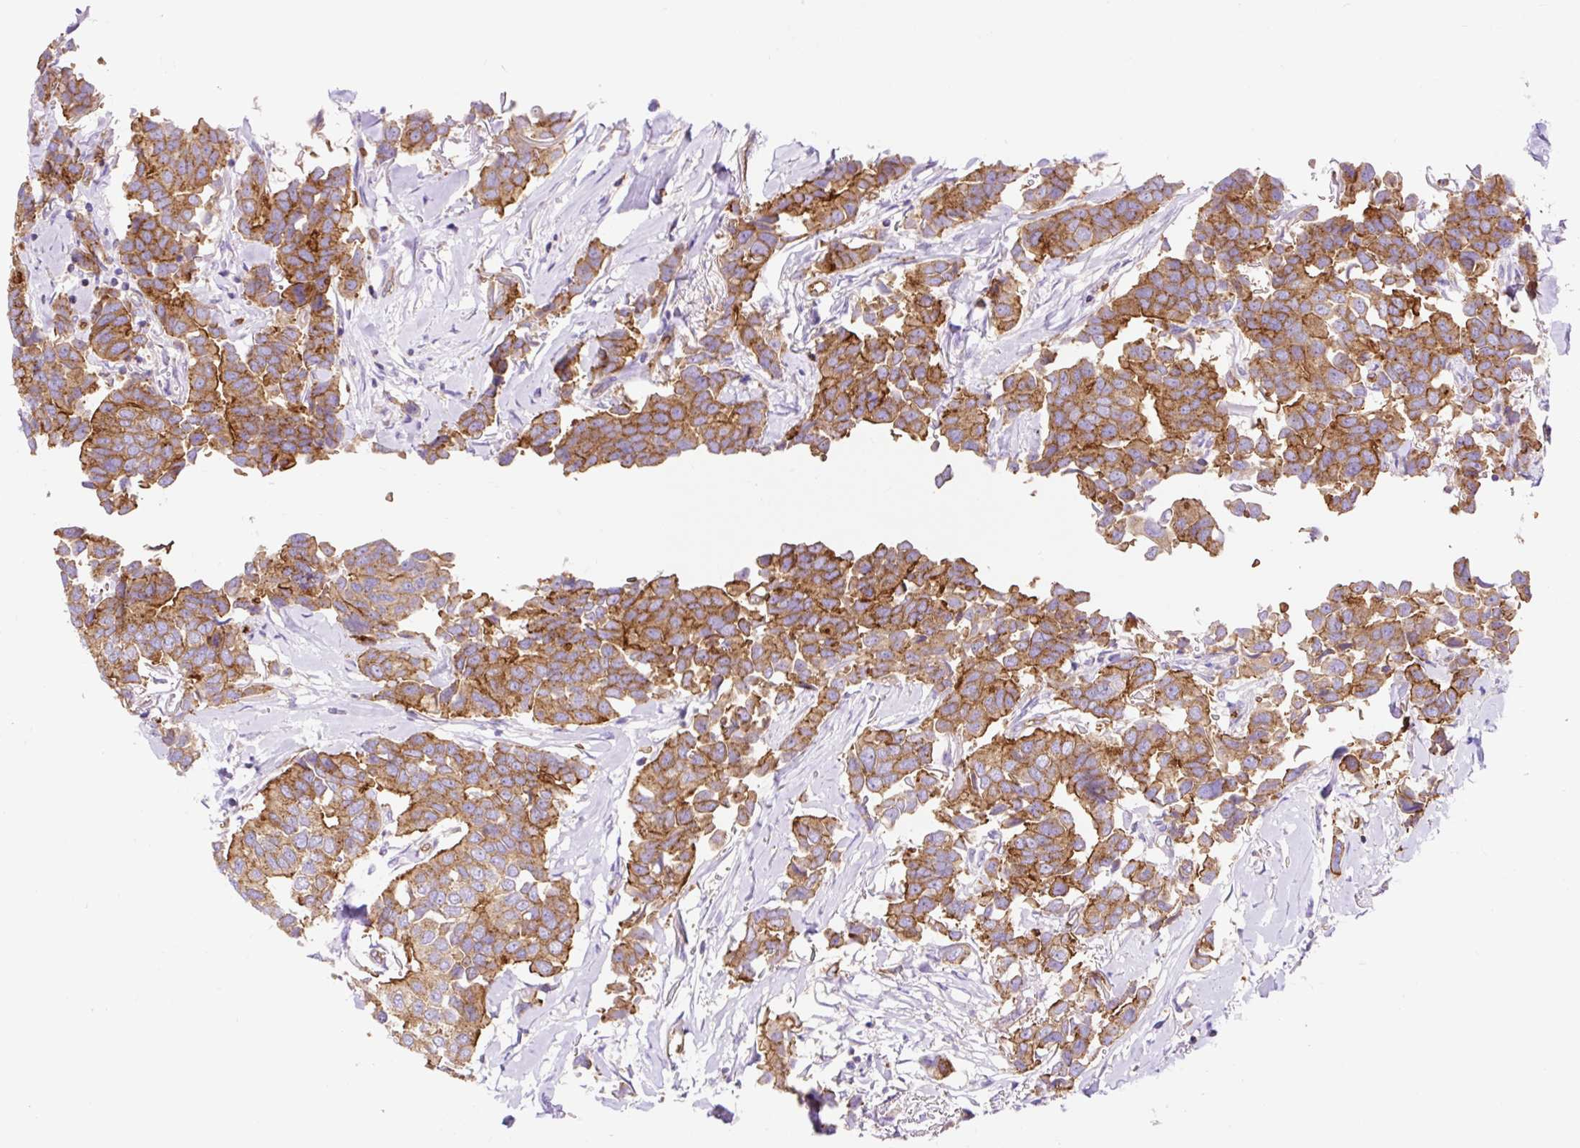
{"staining": {"intensity": "moderate", "quantity": ">75%", "location": "cytoplasmic/membranous"}, "tissue": "breast cancer", "cell_type": "Tumor cells", "image_type": "cancer", "snomed": [{"axis": "morphology", "description": "Duct carcinoma"}, {"axis": "topography", "description": "Breast"}], "caption": "IHC micrograph of breast cancer stained for a protein (brown), which displays medium levels of moderate cytoplasmic/membranous expression in about >75% of tumor cells.", "gene": "HIP1R", "patient": {"sex": "female", "age": 80}}